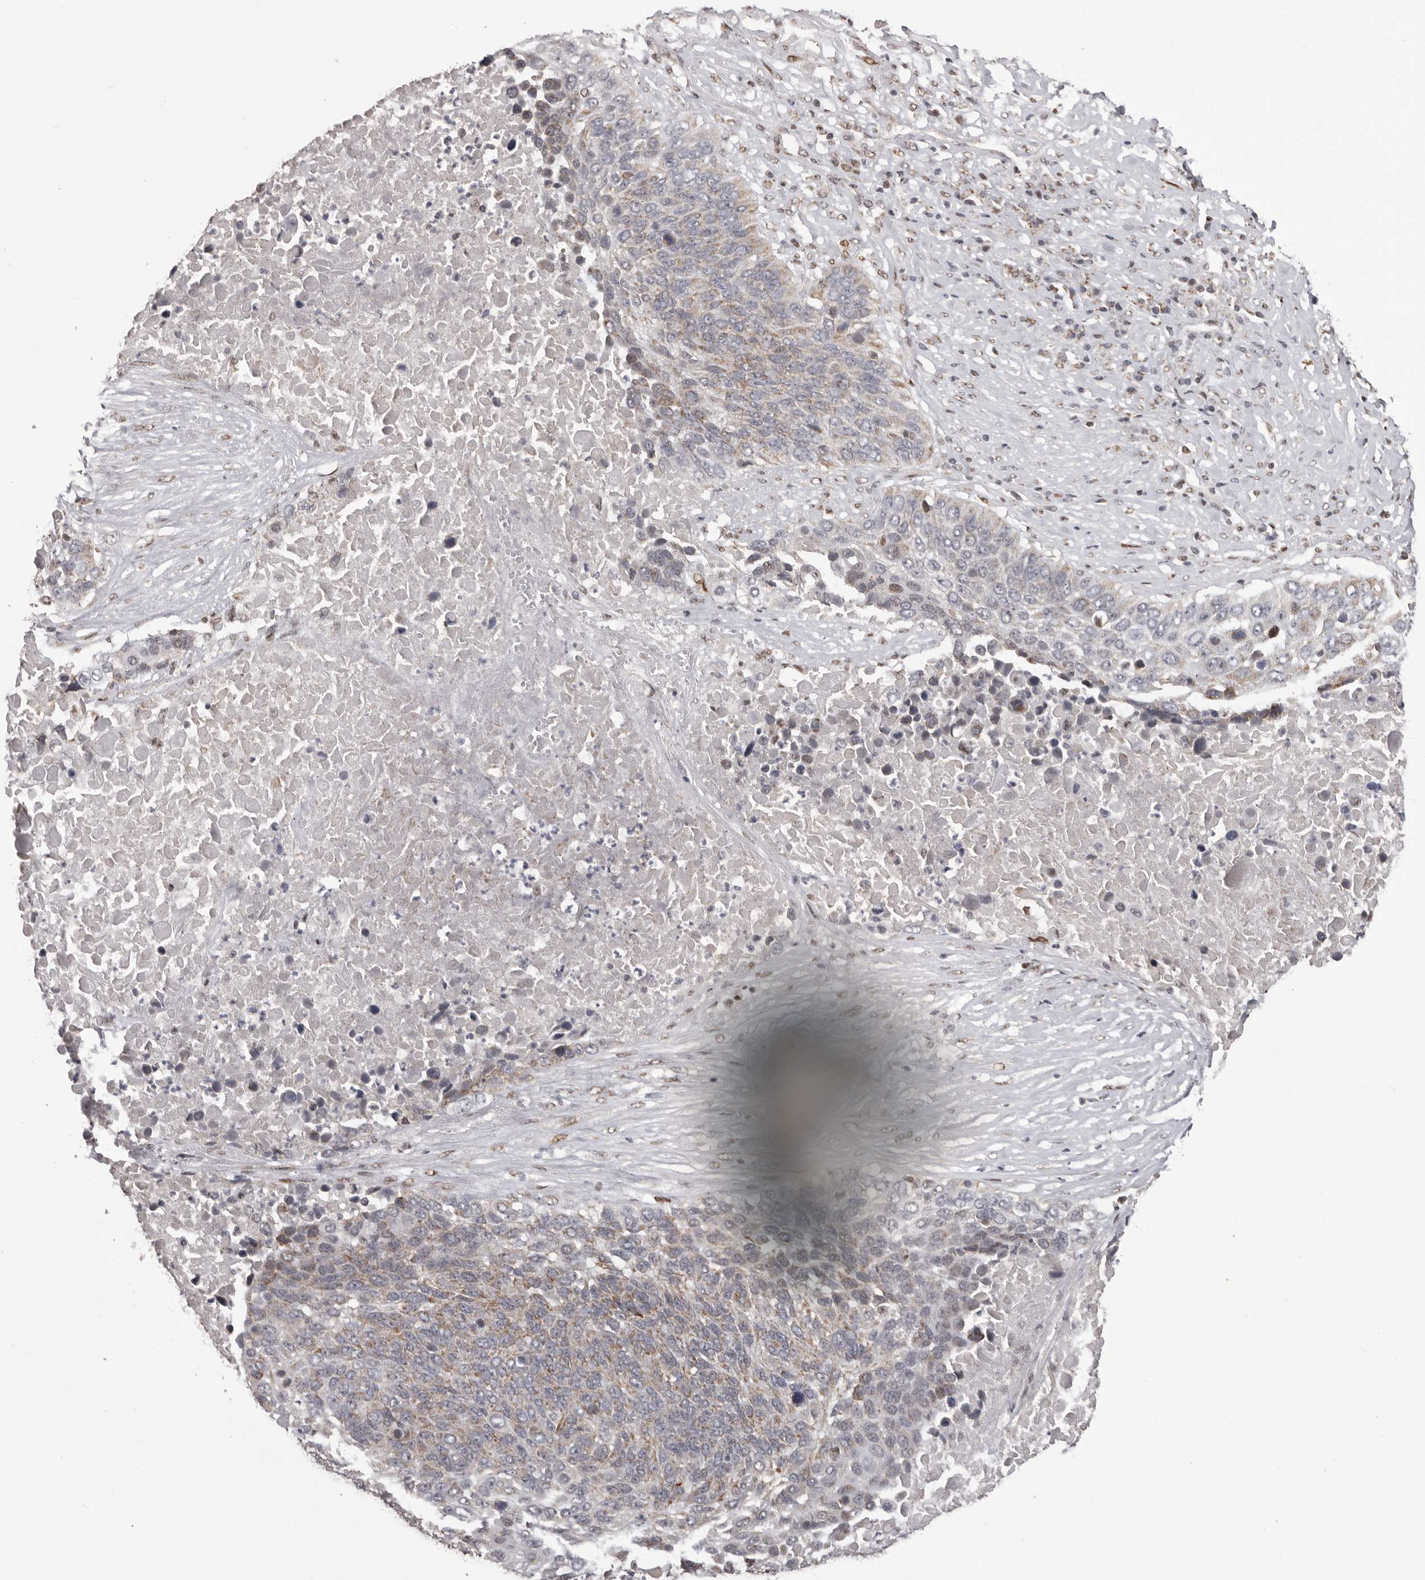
{"staining": {"intensity": "weak", "quantity": "<25%", "location": "cytoplasmic/membranous"}, "tissue": "lung cancer", "cell_type": "Tumor cells", "image_type": "cancer", "snomed": [{"axis": "morphology", "description": "Squamous cell carcinoma, NOS"}, {"axis": "topography", "description": "Lung"}], "caption": "Tumor cells are negative for brown protein staining in lung squamous cell carcinoma.", "gene": "C17orf99", "patient": {"sex": "male", "age": 66}}